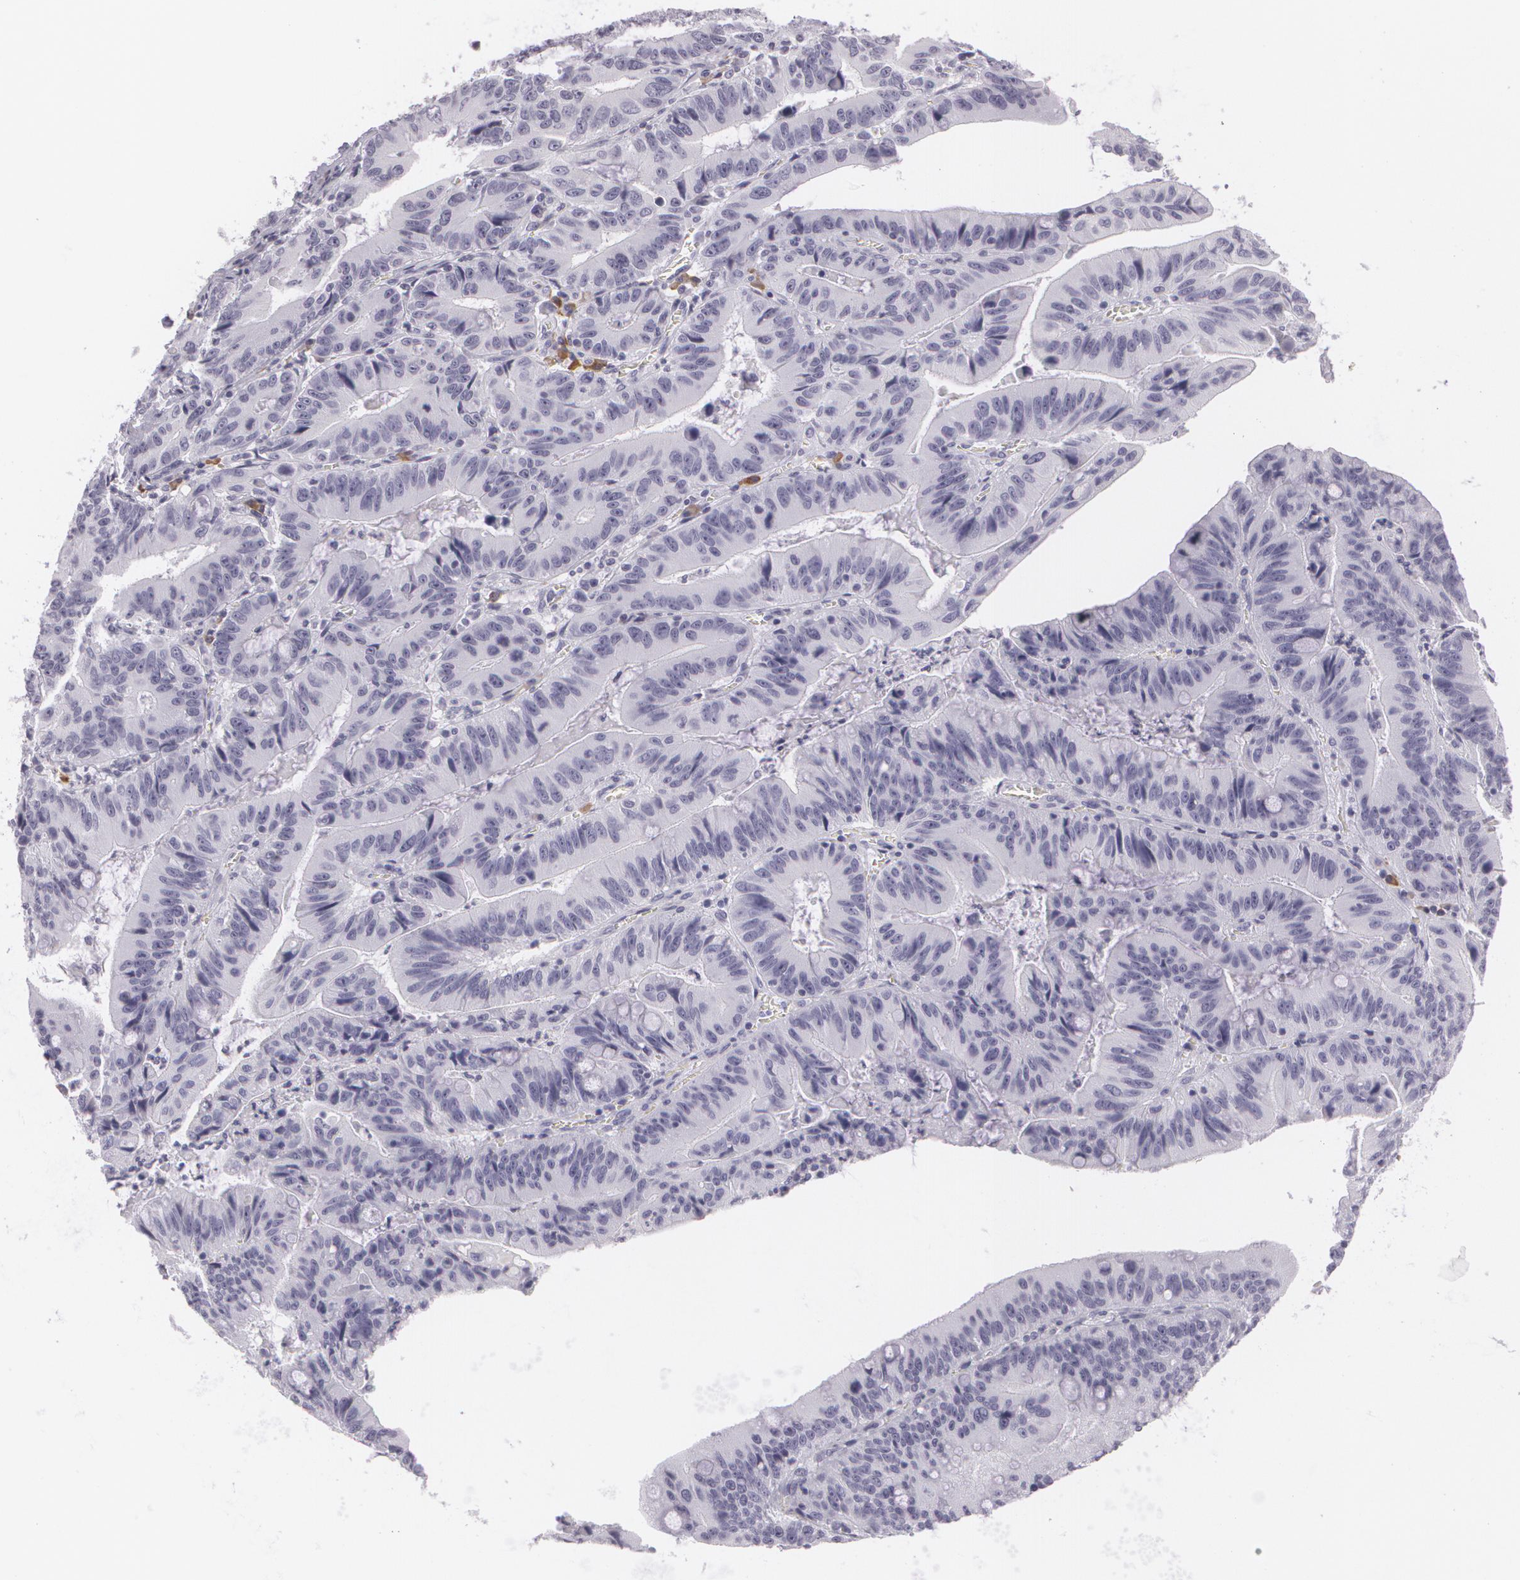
{"staining": {"intensity": "negative", "quantity": "none", "location": "none"}, "tissue": "stomach cancer", "cell_type": "Tumor cells", "image_type": "cancer", "snomed": [{"axis": "morphology", "description": "Adenocarcinoma, NOS"}, {"axis": "topography", "description": "Stomach, upper"}], "caption": "DAB immunohistochemical staining of human stomach adenocarcinoma shows no significant expression in tumor cells.", "gene": "MAP2", "patient": {"sex": "male", "age": 63}}